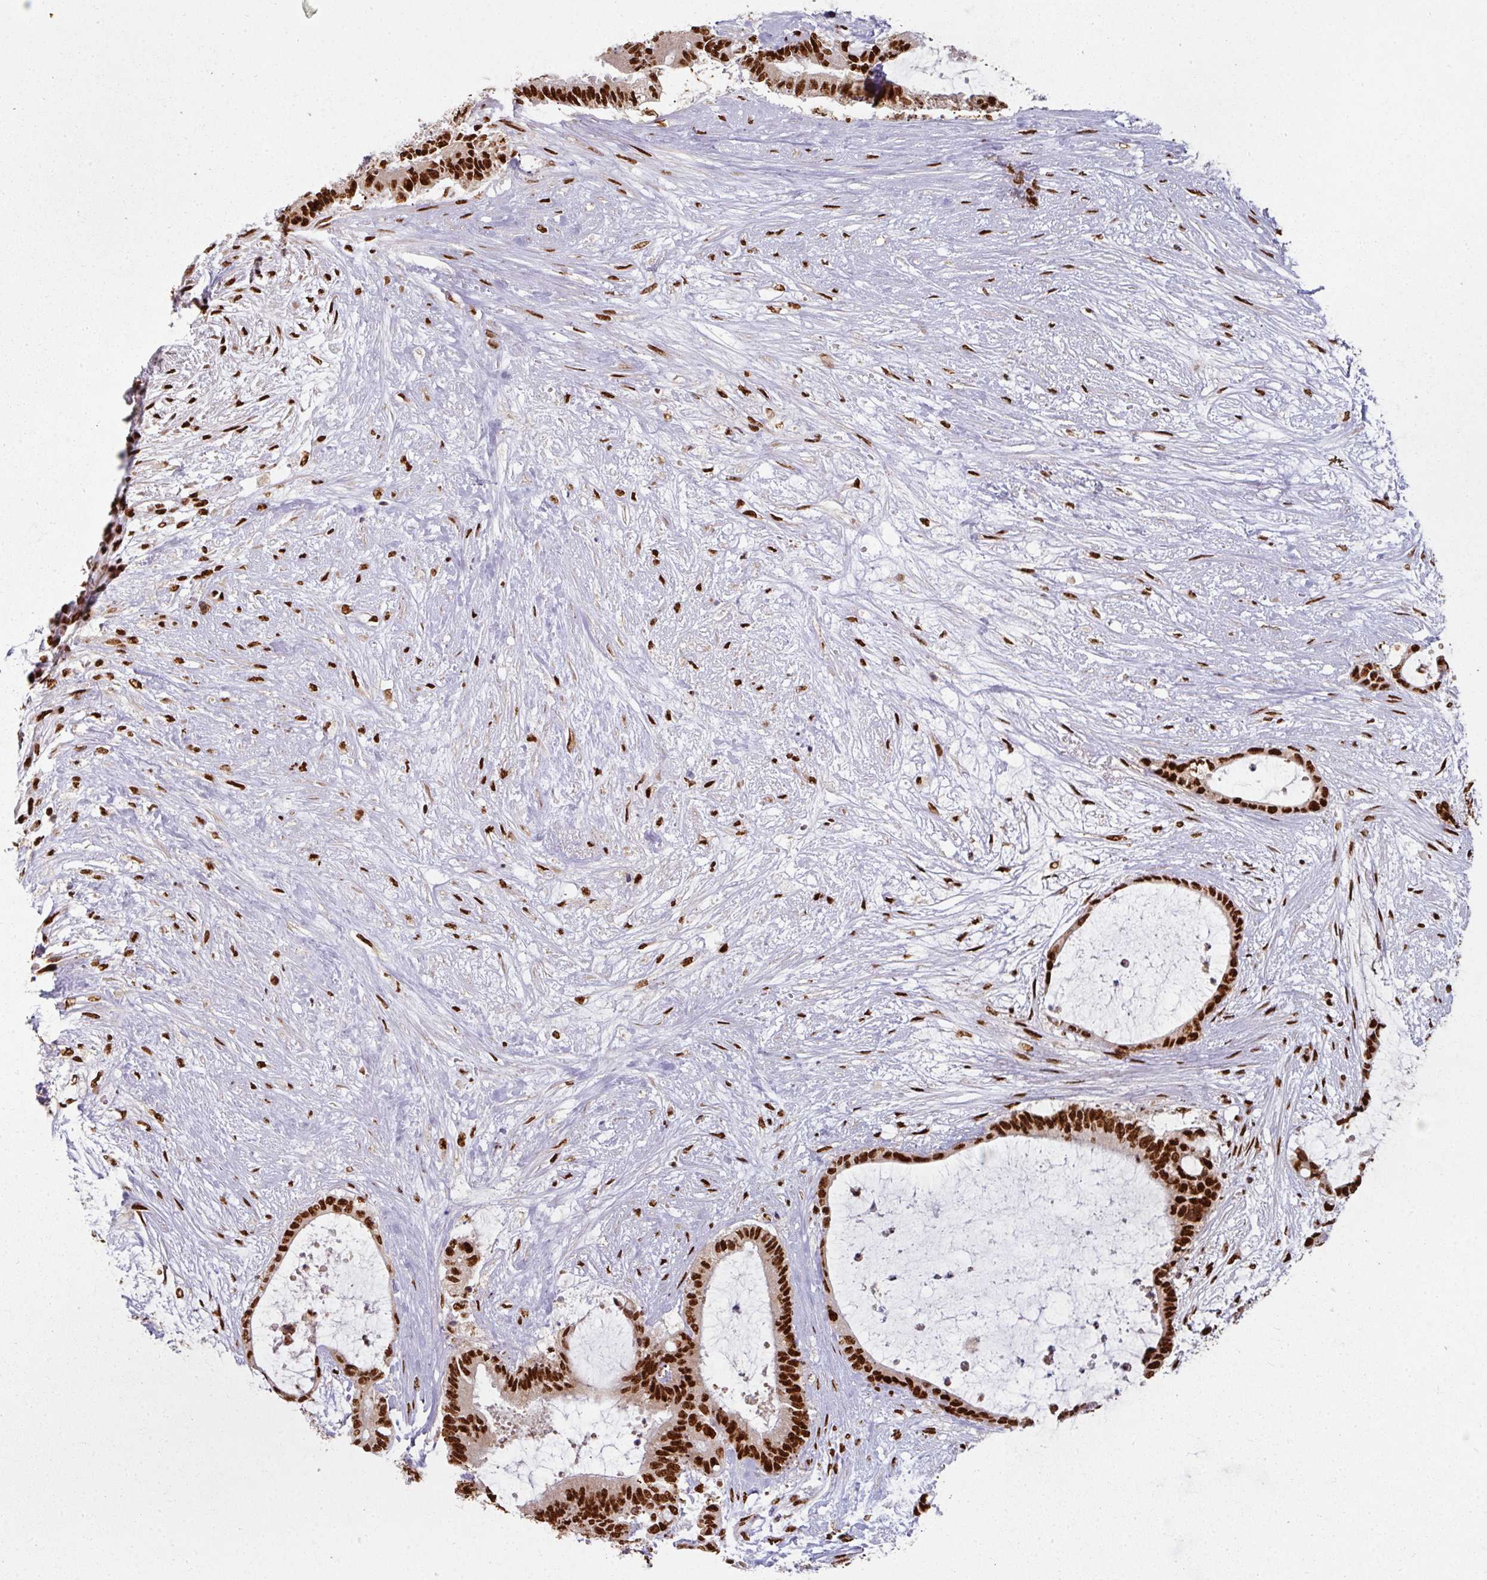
{"staining": {"intensity": "strong", "quantity": ">75%", "location": "nuclear"}, "tissue": "liver cancer", "cell_type": "Tumor cells", "image_type": "cancer", "snomed": [{"axis": "morphology", "description": "Normal tissue, NOS"}, {"axis": "morphology", "description": "Cholangiocarcinoma"}, {"axis": "topography", "description": "Liver"}, {"axis": "topography", "description": "Peripheral nerve tissue"}], "caption": "High-magnification brightfield microscopy of liver cholangiocarcinoma stained with DAB (3,3'-diaminobenzidine) (brown) and counterstained with hematoxylin (blue). tumor cells exhibit strong nuclear staining is identified in about>75% of cells.", "gene": "SIK3", "patient": {"sex": "female", "age": 73}}